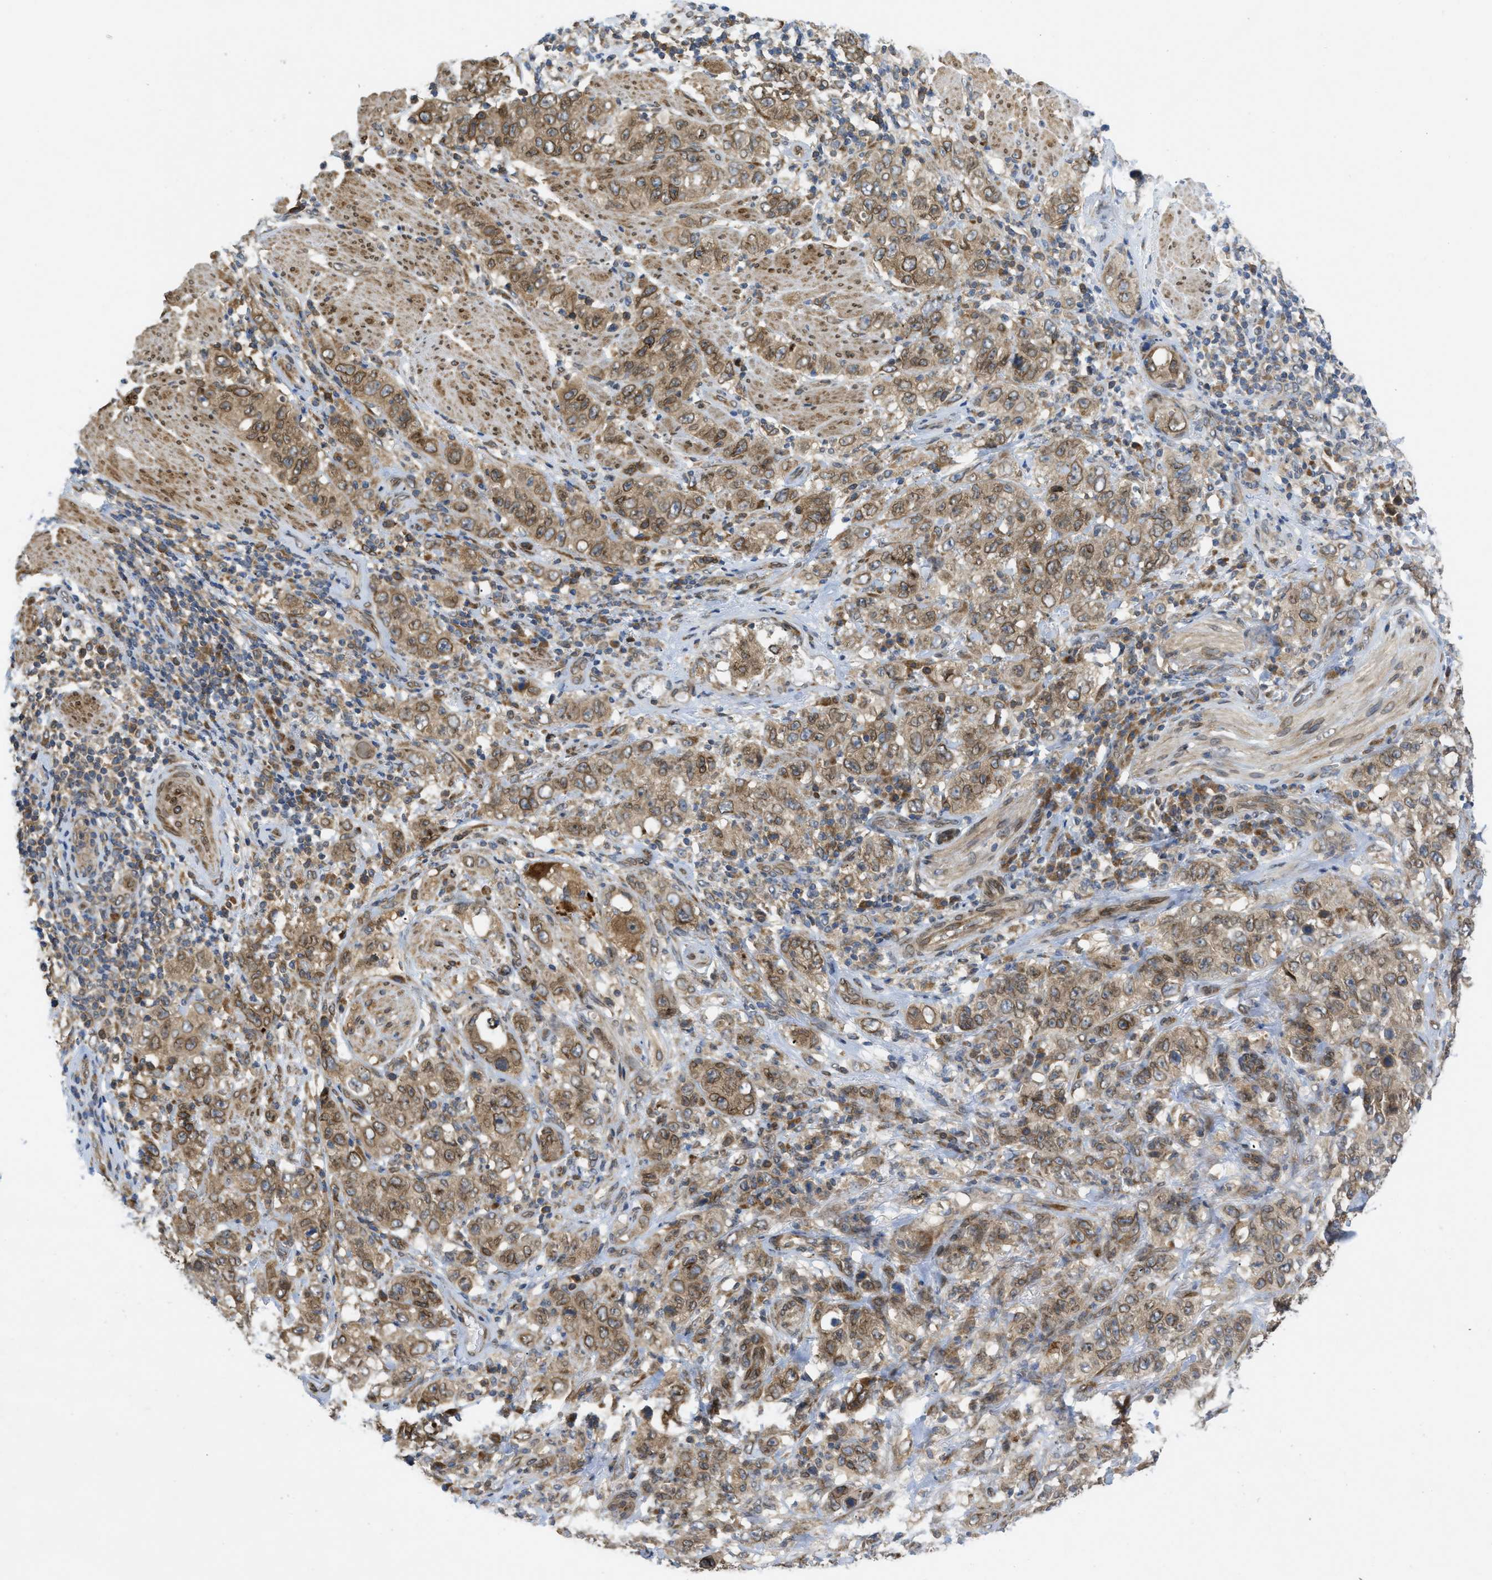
{"staining": {"intensity": "moderate", "quantity": ">75%", "location": "cytoplasmic/membranous"}, "tissue": "stomach cancer", "cell_type": "Tumor cells", "image_type": "cancer", "snomed": [{"axis": "morphology", "description": "Adenocarcinoma, NOS"}, {"axis": "topography", "description": "Stomach"}], "caption": "Immunohistochemistry (IHC) (DAB (3,3'-diaminobenzidine)) staining of stomach cancer demonstrates moderate cytoplasmic/membranous protein positivity in approximately >75% of tumor cells. The protein of interest is stained brown, and the nuclei are stained in blue (DAB IHC with brightfield microscopy, high magnification).", "gene": "EIF2AK3", "patient": {"sex": "male", "age": 48}}